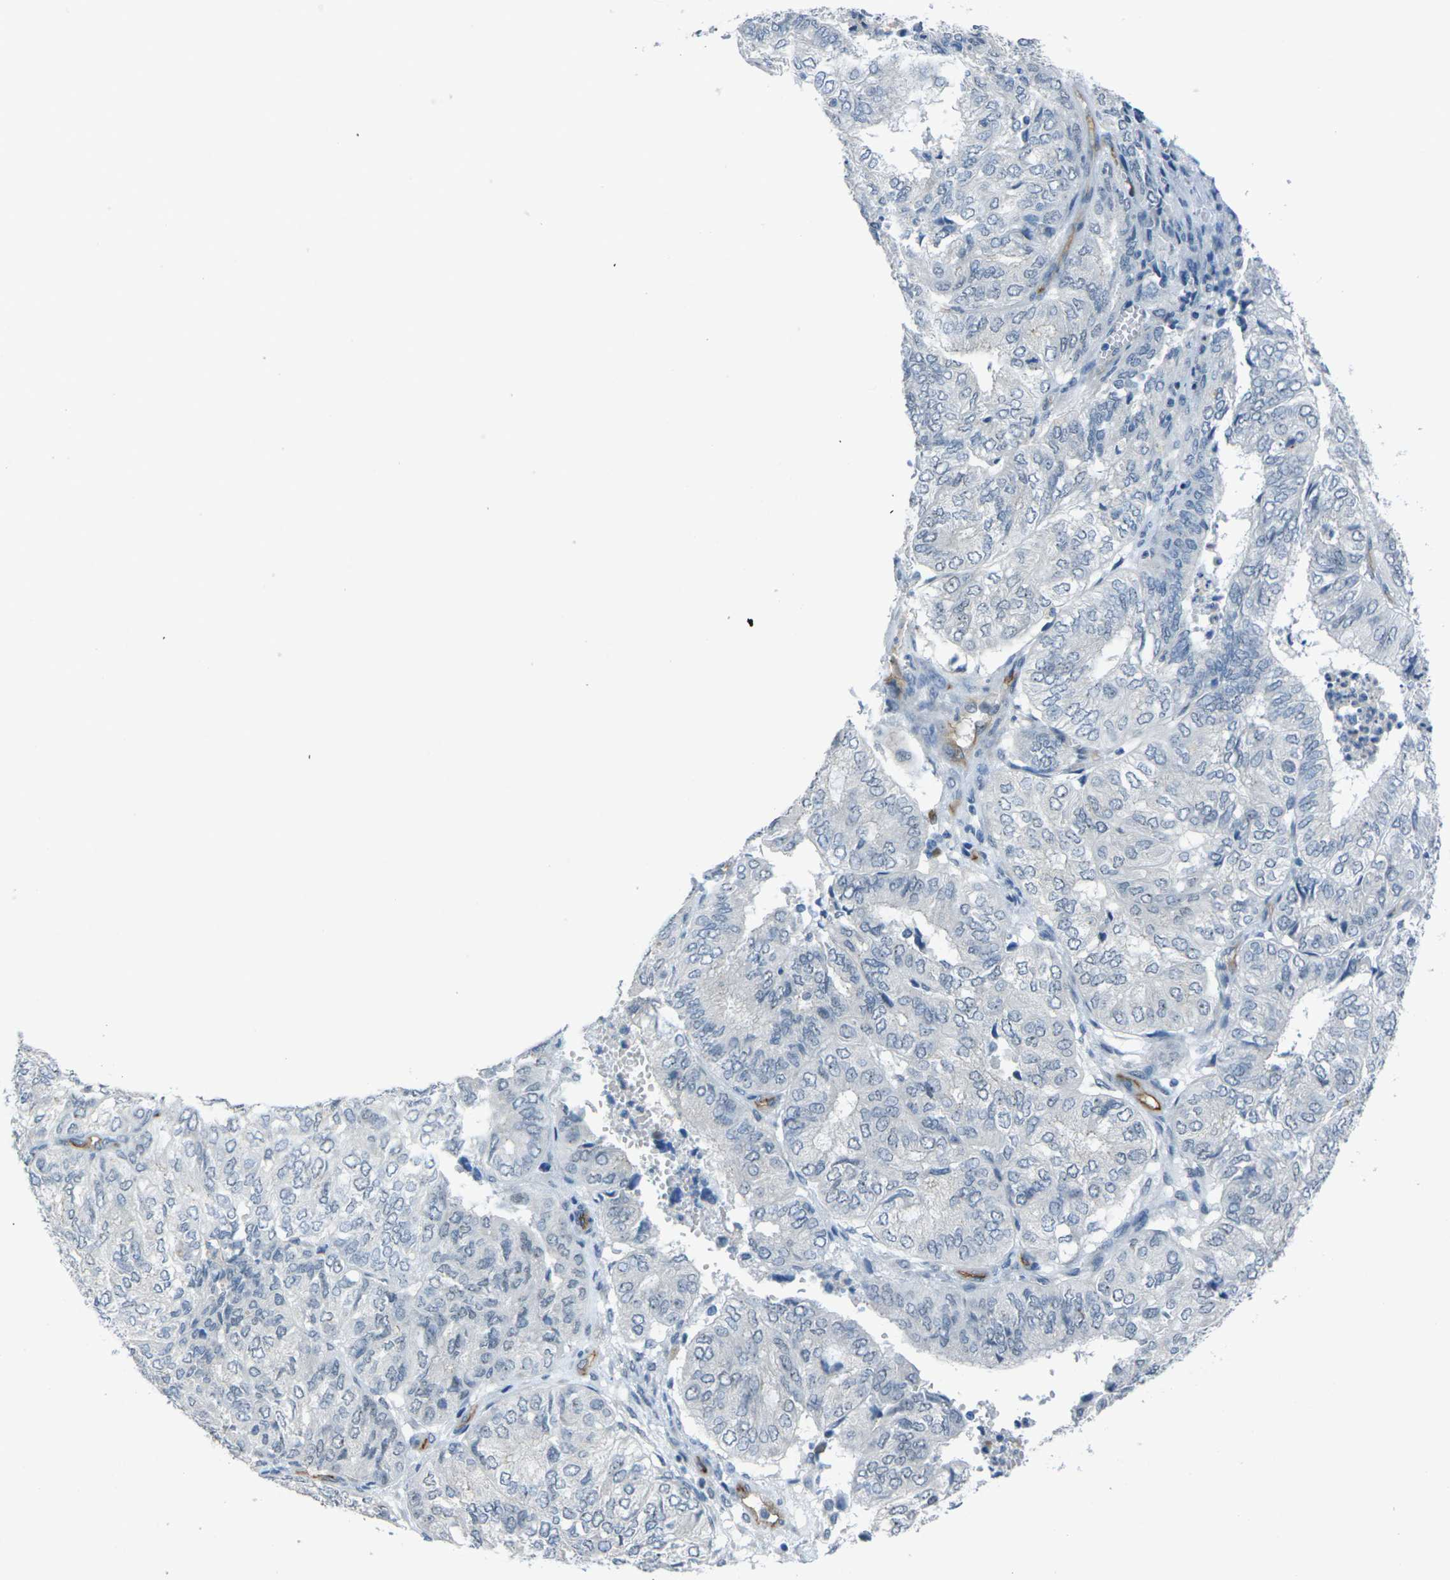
{"staining": {"intensity": "negative", "quantity": "none", "location": "none"}, "tissue": "endometrial cancer", "cell_type": "Tumor cells", "image_type": "cancer", "snomed": [{"axis": "morphology", "description": "Adenocarcinoma, NOS"}, {"axis": "topography", "description": "Uterus"}], "caption": "High power microscopy photomicrograph of an immunohistochemistry (IHC) image of endometrial cancer, revealing no significant positivity in tumor cells. (DAB immunohistochemistry with hematoxylin counter stain).", "gene": "HSPA12B", "patient": {"sex": "female", "age": 60}}